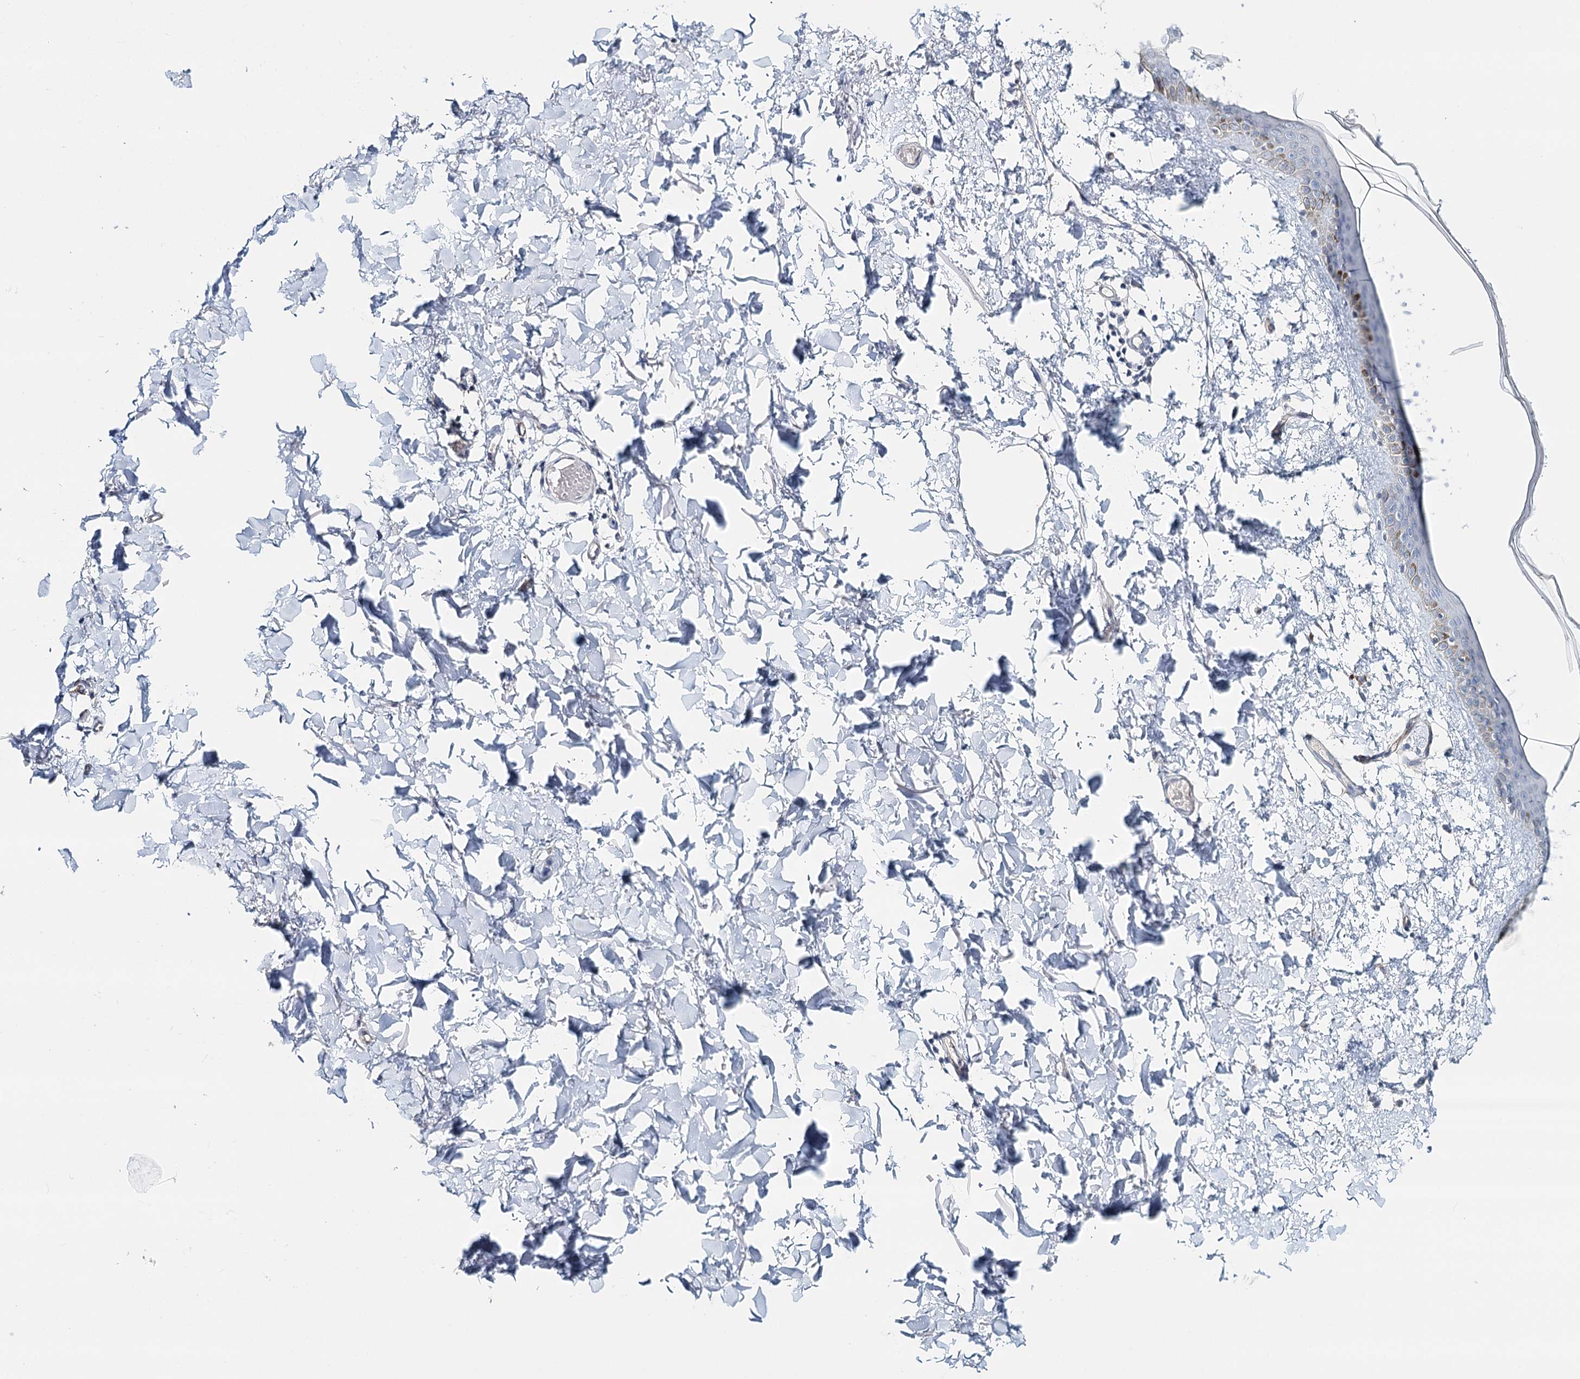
{"staining": {"intensity": "negative", "quantity": "none", "location": "none"}, "tissue": "skin", "cell_type": "Fibroblasts", "image_type": "normal", "snomed": [{"axis": "morphology", "description": "Normal tissue, NOS"}, {"axis": "topography", "description": "Skin"}], "caption": "Human skin stained for a protein using immunohistochemistry displays no staining in fibroblasts.", "gene": "SYNPO", "patient": {"sex": "female", "age": 58}}